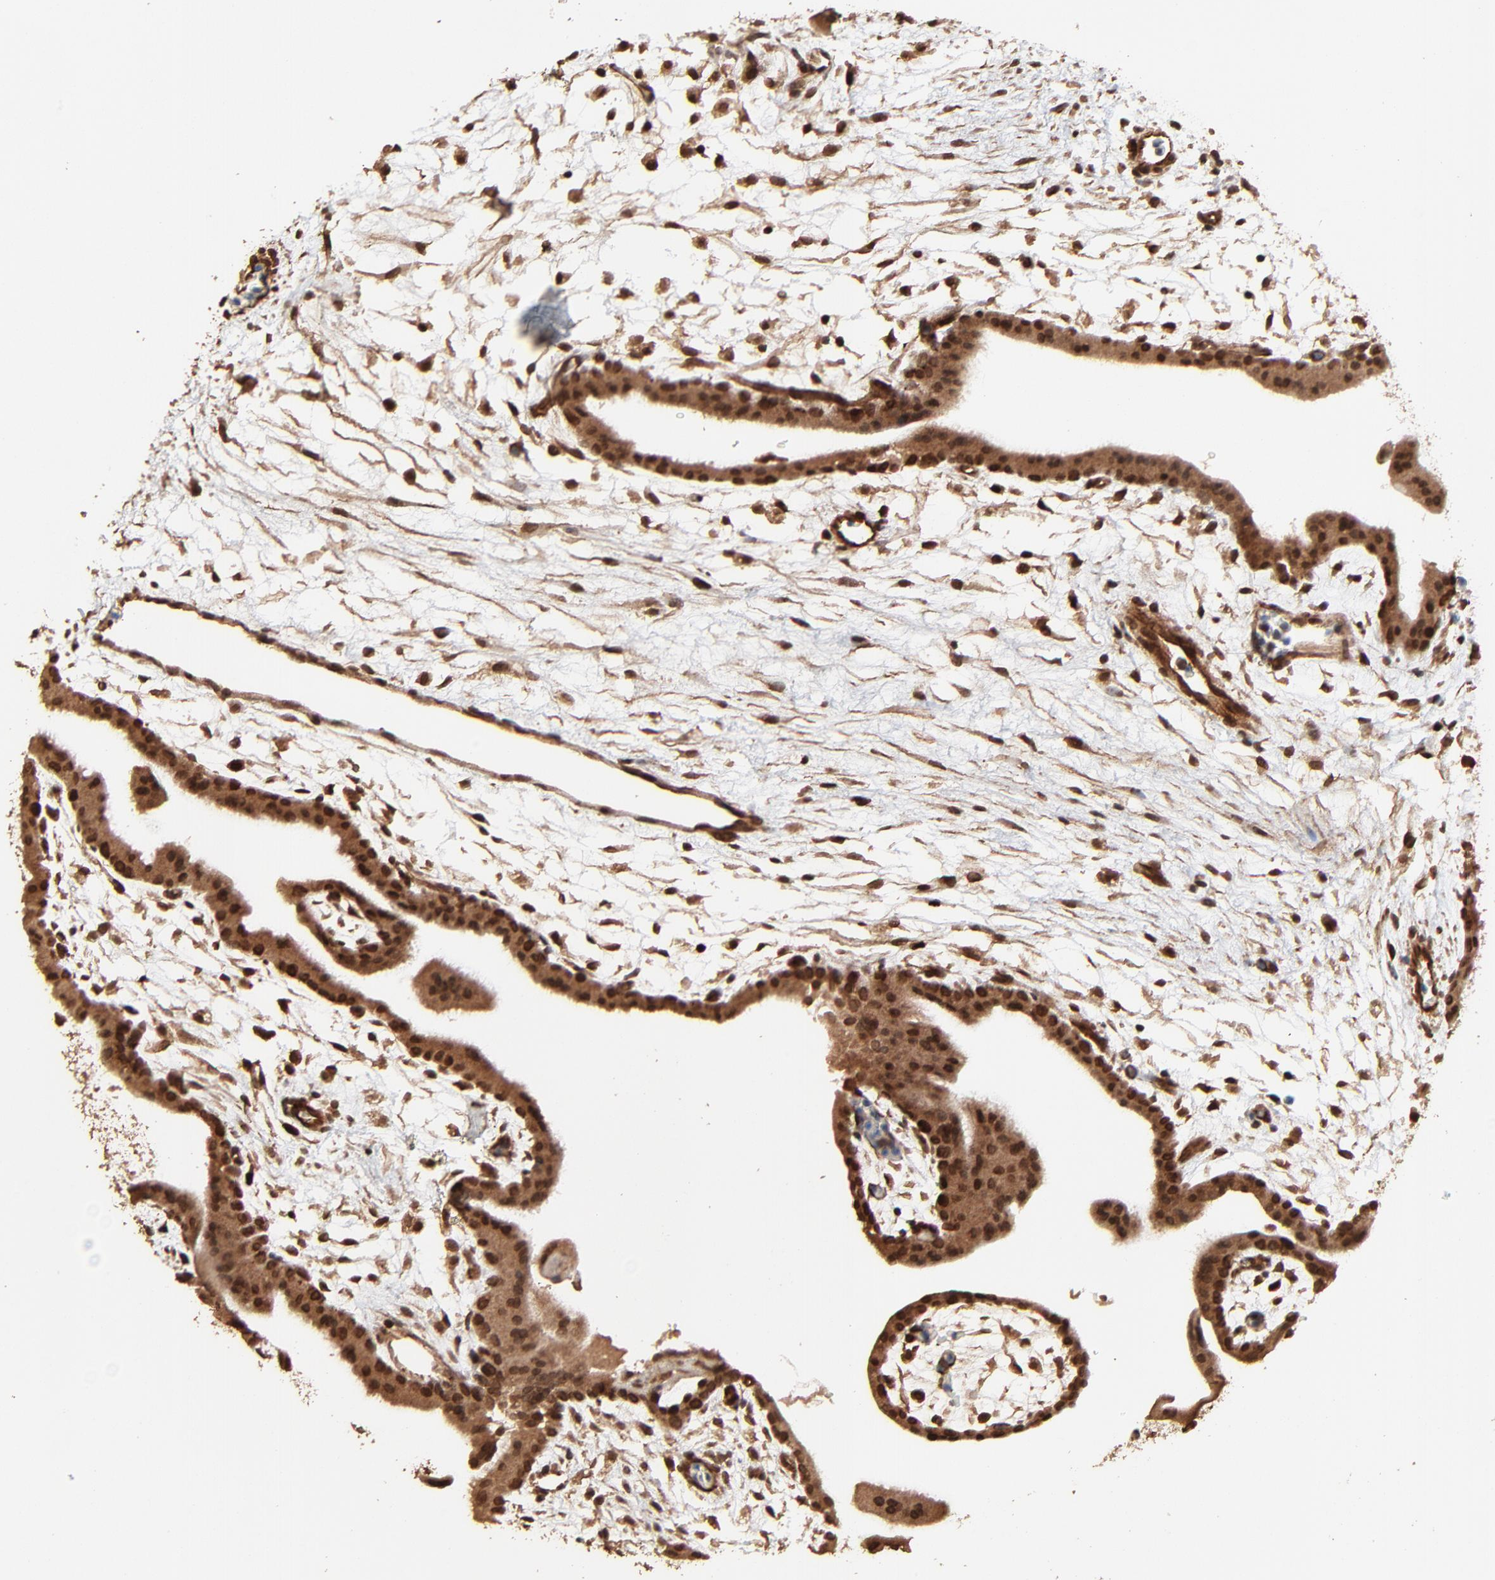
{"staining": {"intensity": "strong", "quantity": ">75%", "location": "cytoplasmic/membranous,nuclear"}, "tissue": "placenta", "cell_type": "Trophoblastic cells", "image_type": "normal", "snomed": [{"axis": "morphology", "description": "Normal tissue, NOS"}, {"axis": "topography", "description": "Placenta"}], "caption": "Protein expression analysis of unremarkable human placenta reveals strong cytoplasmic/membranous,nuclear staining in approximately >75% of trophoblastic cells.", "gene": "FAM227A", "patient": {"sex": "female", "age": 35}}